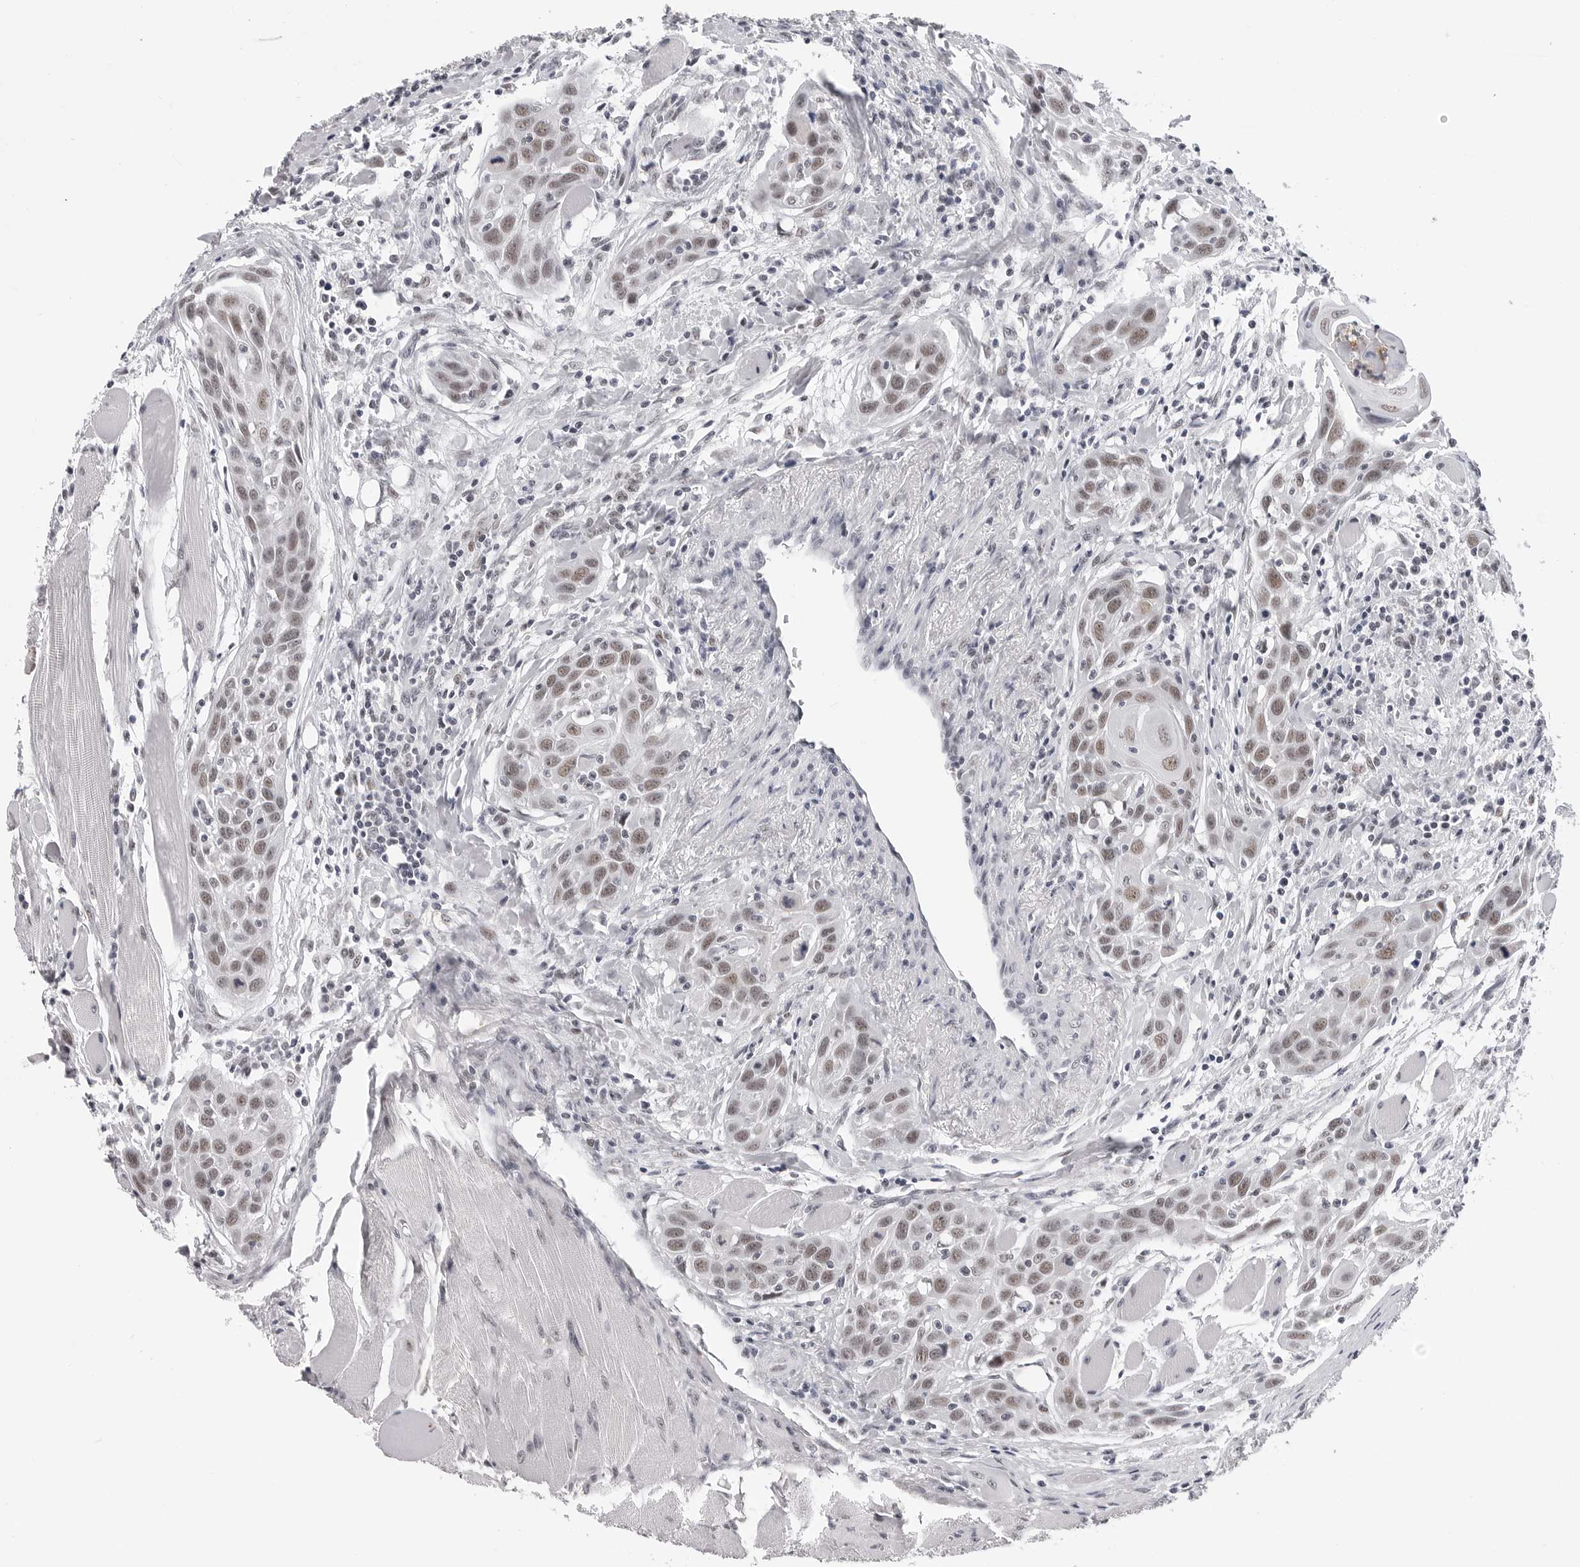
{"staining": {"intensity": "moderate", "quantity": ">75%", "location": "nuclear"}, "tissue": "head and neck cancer", "cell_type": "Tumor cells", "image_type": "cancer", "snomed": [{"axis": "morphology", "description": "Squamous cell carcinoma, NOS"}, {"axis": "topography", "description": "Oral tissue"}, {"axis": "topography", "description": "Head-Neck"}], "caption": "A brown stain shows moderate nuclear staining of a protein in head and neck squamous cell carcinoma tumor cells. (brown staining indicates protein expression, while blue staining denotes nuclei).", "gene": "SF3B4", "patient": {"sex": "female", "age": 50}}